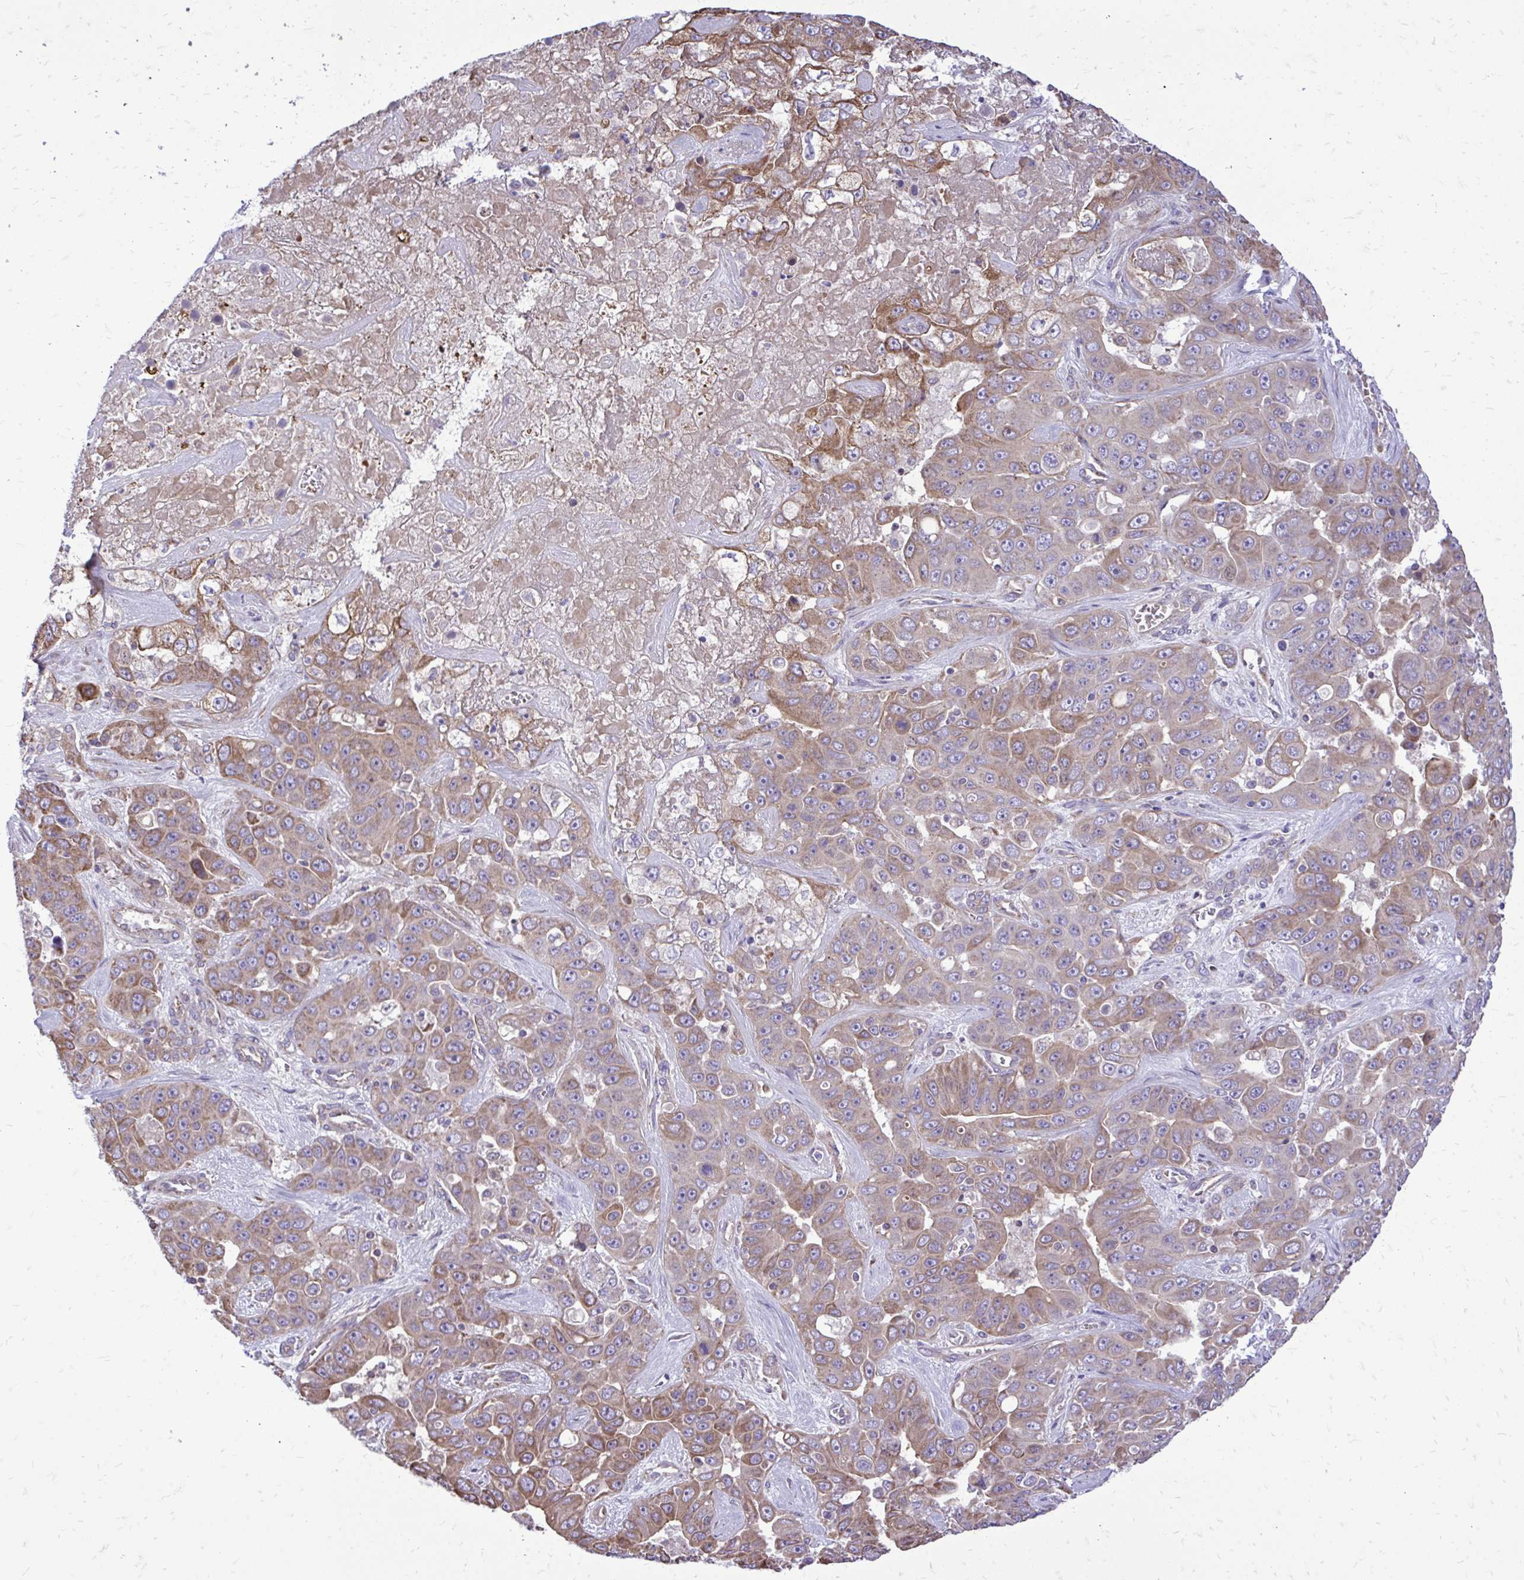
{"staining": {"intensity": "weak", "quantity": ">75%", "location": "cytoplasmic/membranous"}, "tissue": "liver cancer", "cell_type": "Tumor cells", "image_type": "cancer", "snomed": [{"axis": "morphology", "description": "Cholangiocarcinoma"}, {"axis": "topography", "description": "Liver"}], "caption": "Cholangiocarcinoma (liver) stained with DAB (3,3'-diaminobenzidine) IHC displays low levels of weak cytoplasmic/membranous staining in approximately >75% of tumor cells.", "gene": "ATP13A2", "patient": {"sex": "female", "age": 52}}